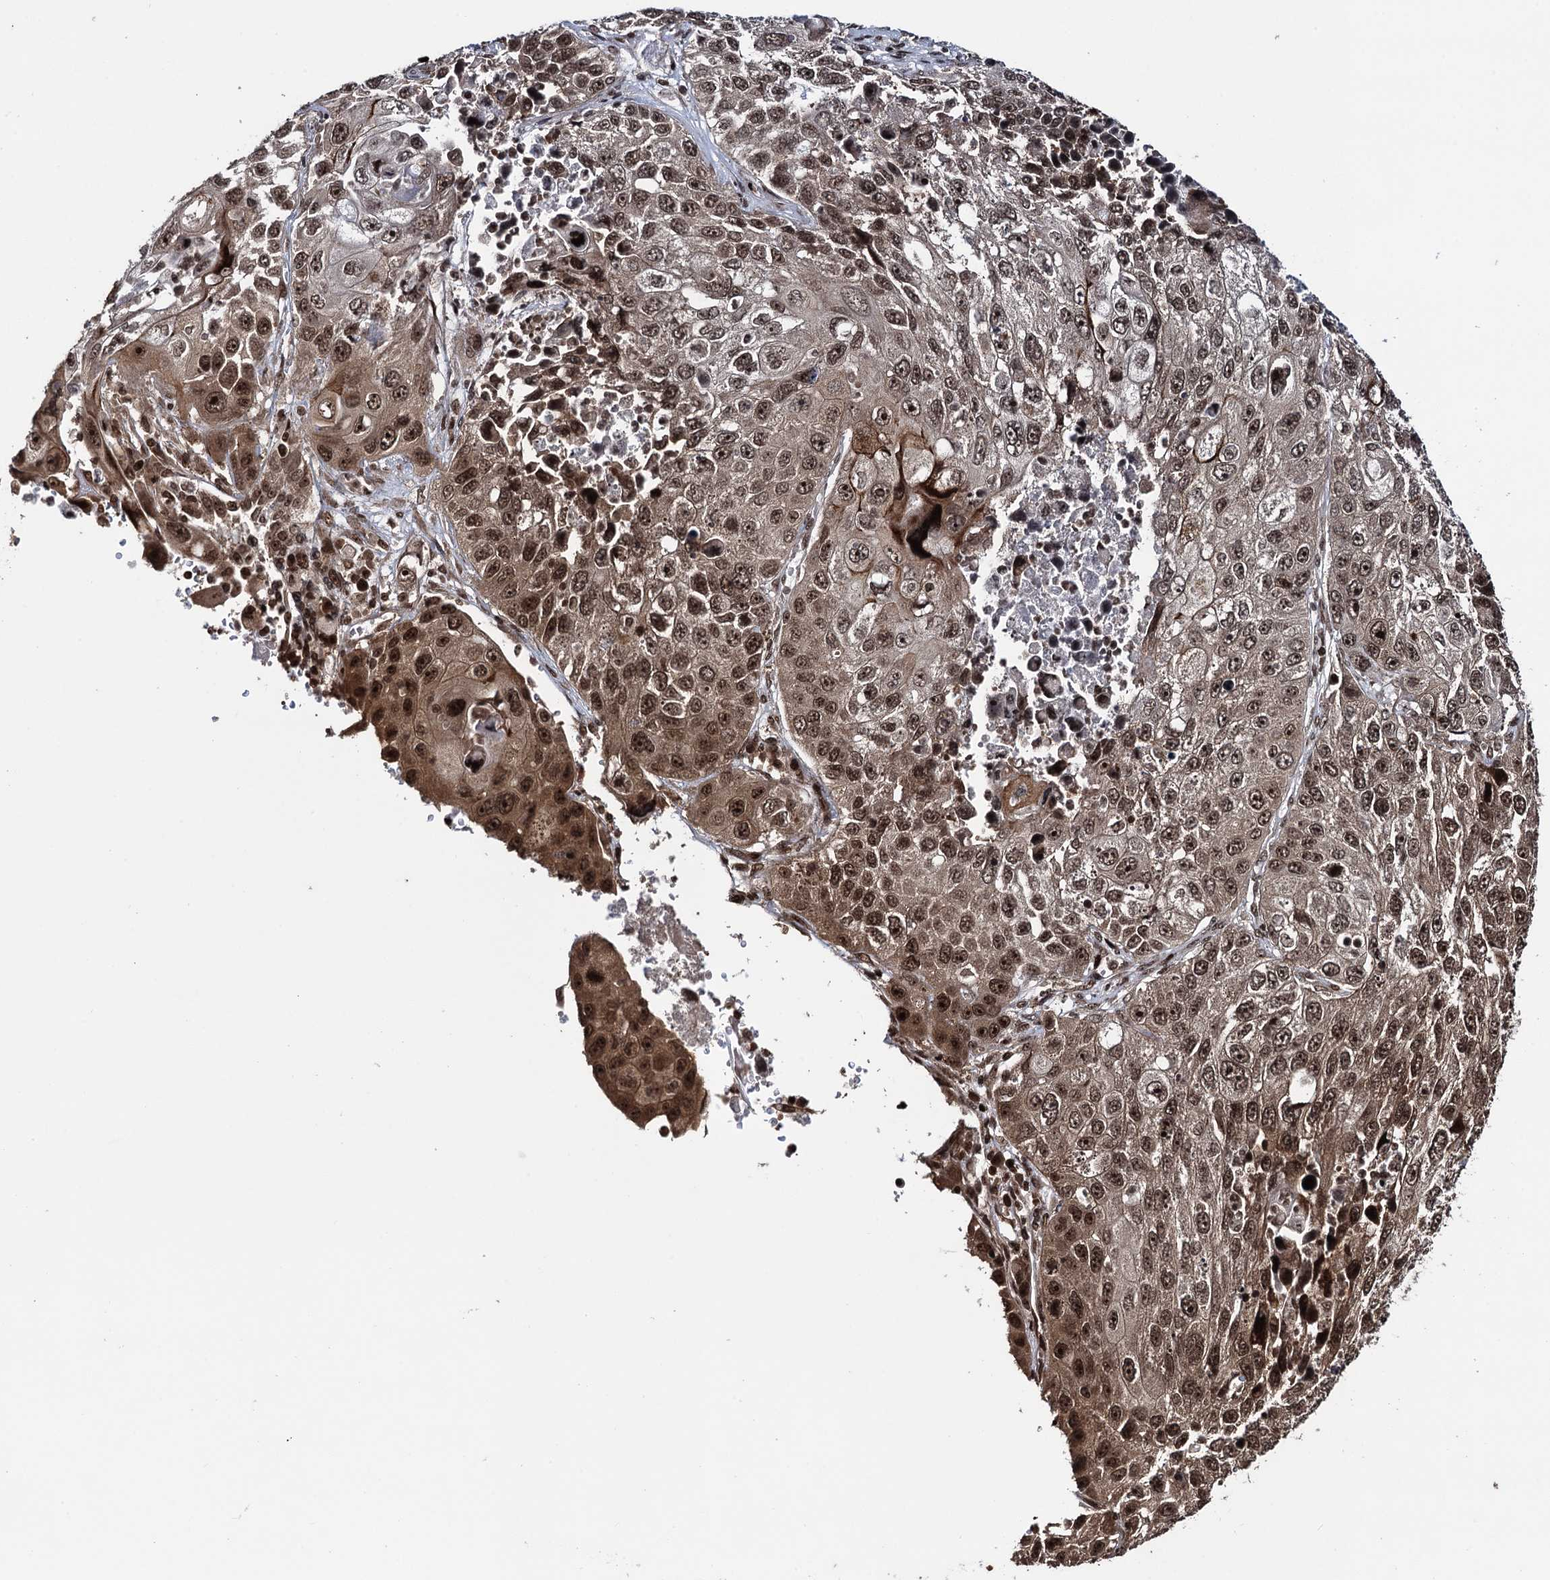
{"staining": {"intensity": "strong", "quantity": ">75%", "location": "nuclear"}, "tissue": "lung cancer", "cell_type": "Tumor cells", "image_type": "cancer", "snomed": [{"axis": "morphology", "description": "Squamous cell carcinoma, NOS"}, {"axis": "topography", "description": "Lung"}], "caption": "The photomicrograph exhibits immunohistochemical staining of lung squamous cell carcinoma. There is strong nuclear expression is present in about >75% of tumor cells. (IHC, brightfield microscopy, high magnification).", "gene": "ZNF169", "patient": {"sex": "male", "age": 61}}